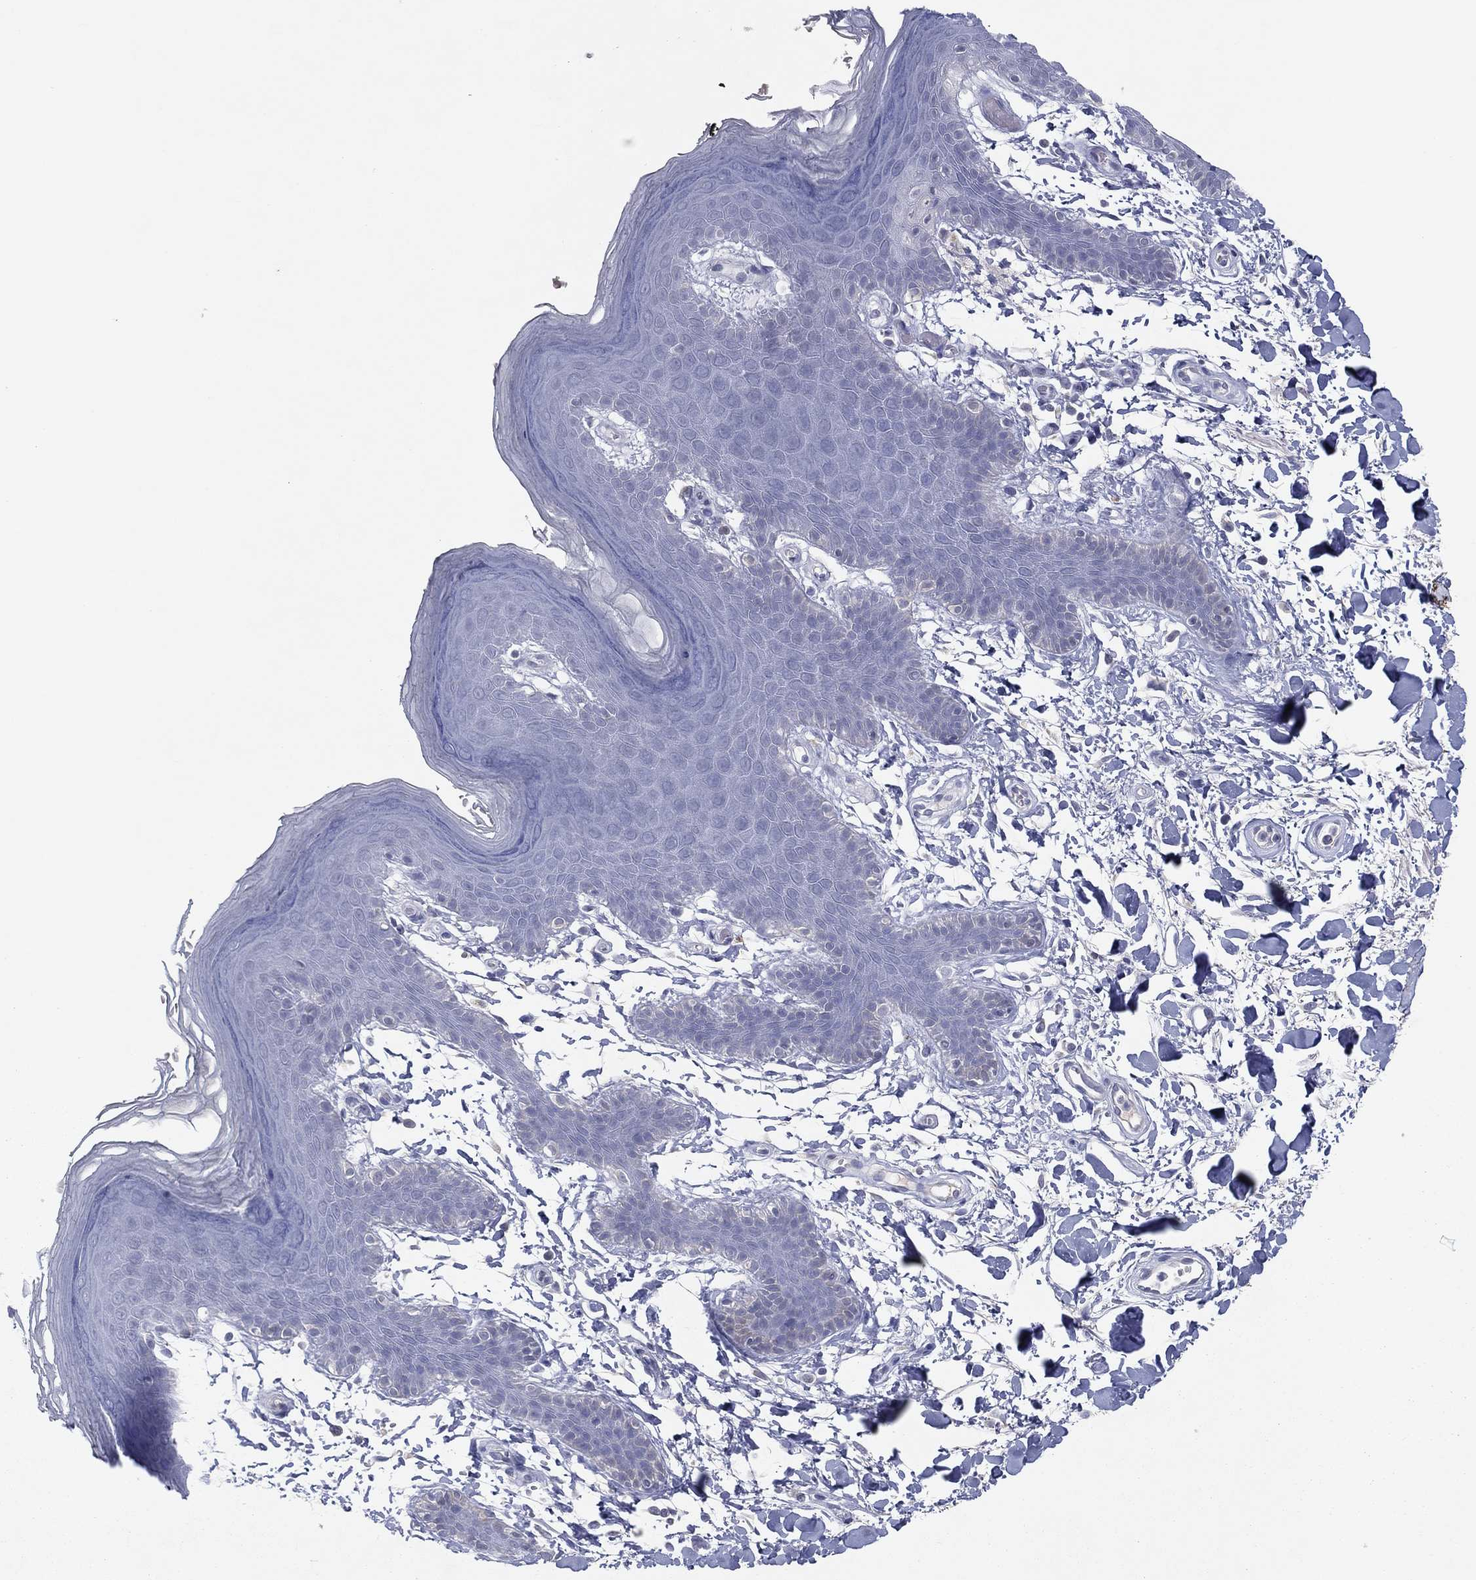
{"staining": {"intensity": "negative", "quantity": "none", "location": "none"}, "tissue": "skin", "cell_type": "Epidermal cells", "image_type": "normal", "snomed": [{"axis": "morphology", "description": "Normal tissue, NOS"}, {"axis": "topography", "description": "Anal"}], "caption": "DAB immunohistochemical staining of benign human skin exhibits no significant expression in epidermal cells. (Stains: DAB IHC with hematoxylin counter stain, Microscopy: brightfield microscopy at high magnification).", "gene": "CPT1B", "patient": {"sex": "male", "age": 53}}